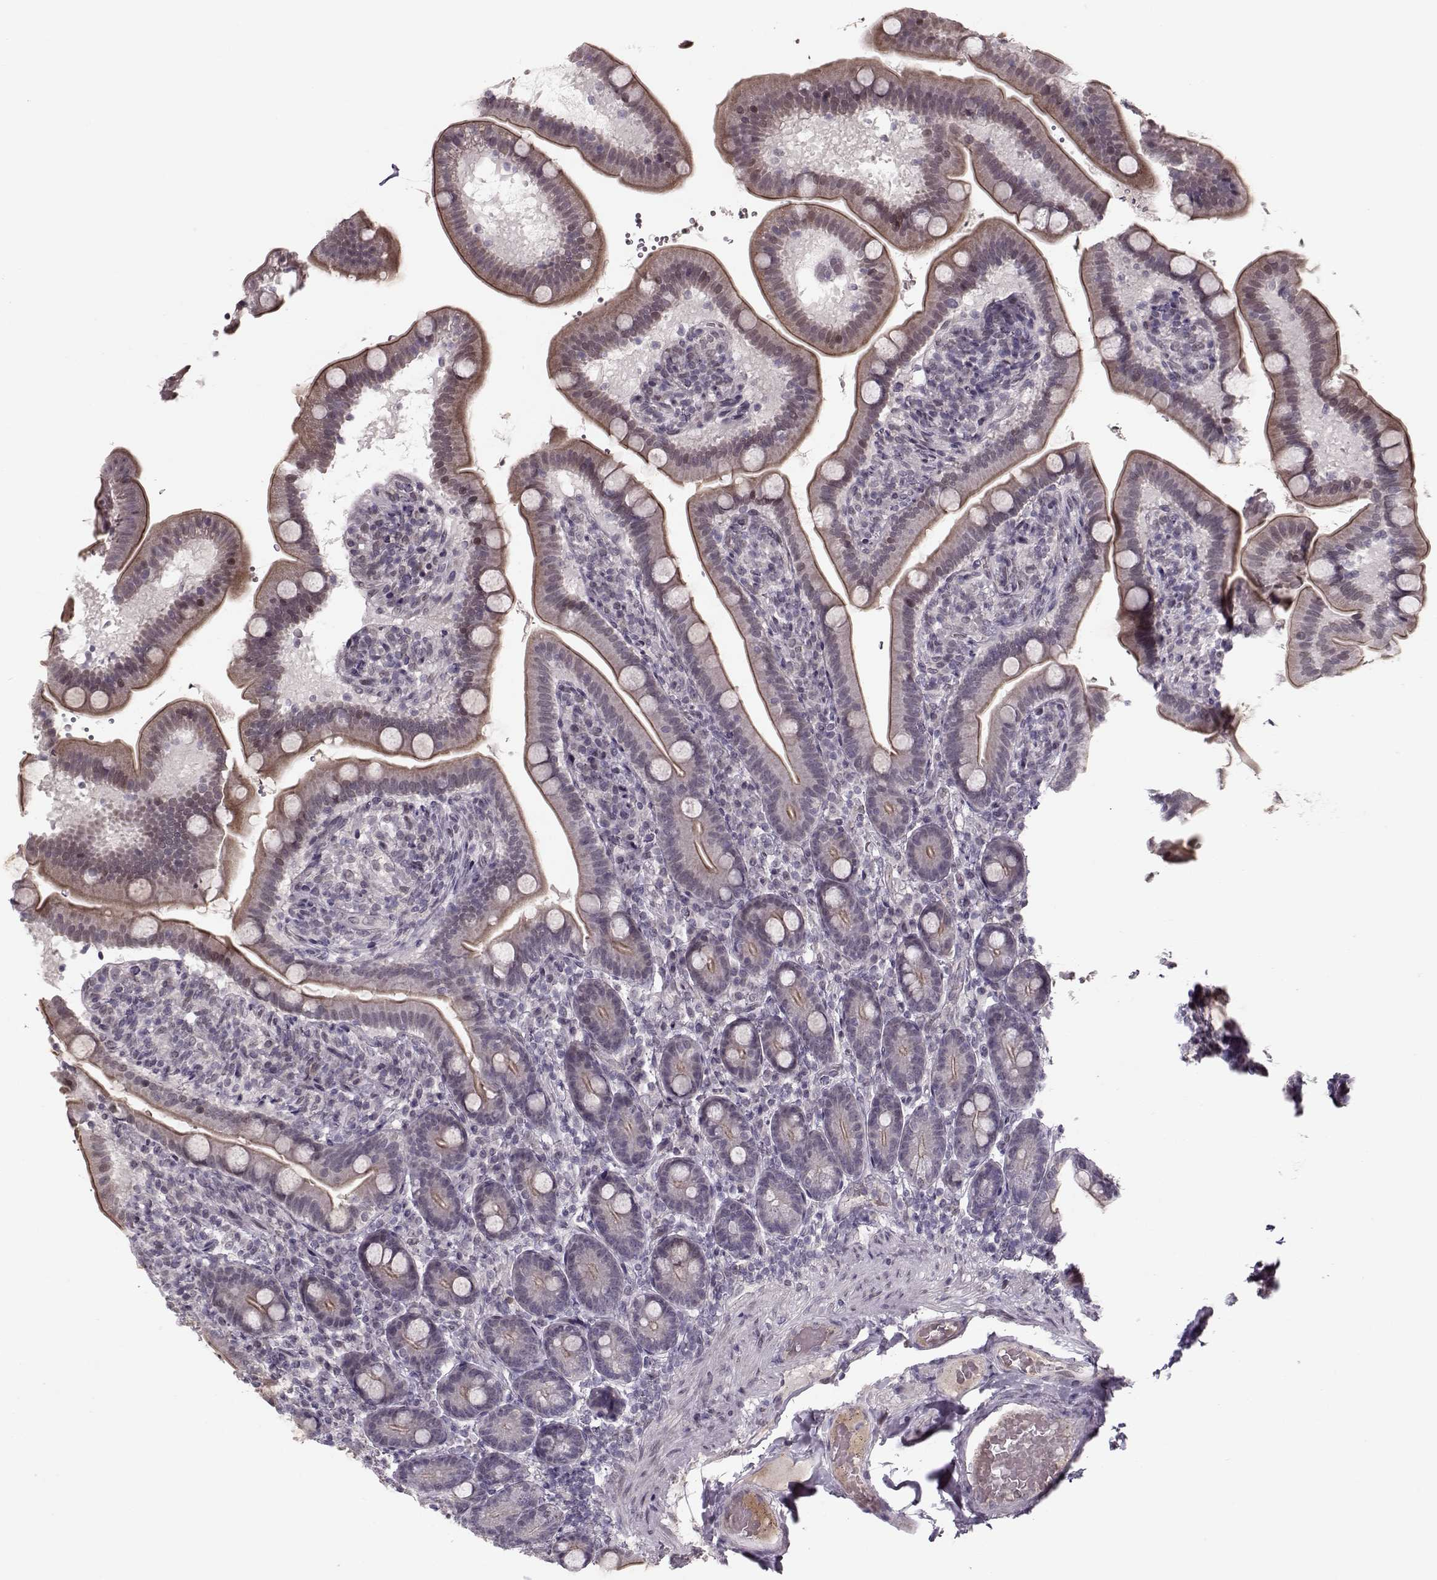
{"staining": {"intensity": "moderate", "quantity": "25%-75%", "location": "cytoplasmic/membranous"}, "tissue": "small intestine", "cell_type": "Glandular cells", "image_type": "normal", "snomed": [{"axis": "morphology", "description": "Normal tissue, NOS"}, {"axis": "topography", "description": "Small intestine"}], "caption": "Brown immunohistochemical staining in normal small intestine demonstrates moderate cytoplasmic/membranous staining in approximately 25%-75% of glandular cells.", "gene": "DNAI3", "patient": {"sex": "male", "age": 66}}